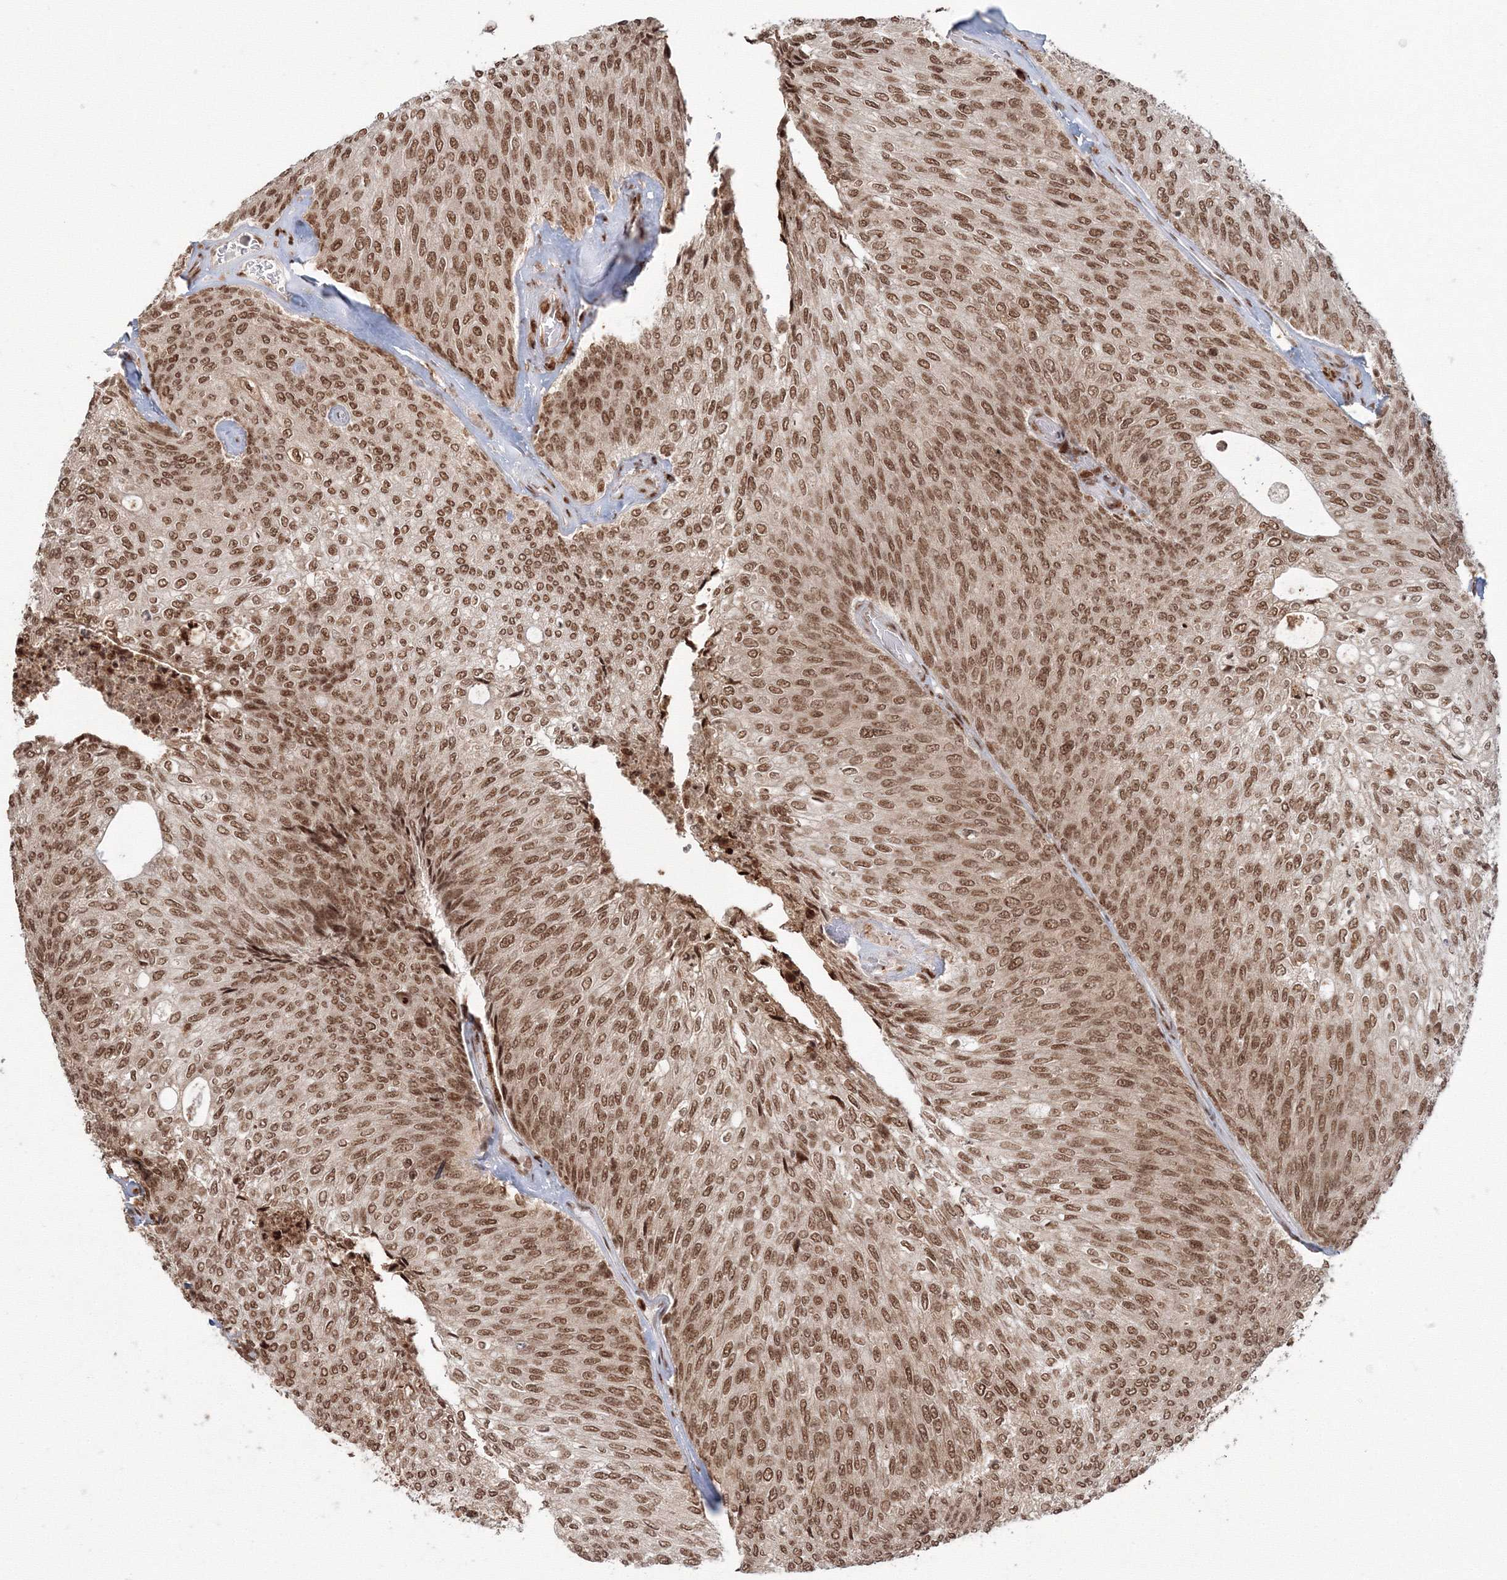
{"staining": {"intensity": "moderate", "quantity": ">75%", "location": "nuclear"}, "tissue": "urothelial cancer", "cell_type": "Tumor cells", "image_type": "cancer", "snomed": [{"axis": "morphology", "description": "Urothelial carcinoma, Low grade"}, {"axis": "topography", "description": "Urinary bladder"}], "caption": "DAB immunohistochemical staining of urothelial cancer shows moderate nuclear protein staining in about >75% of tumor cells. The staining was performed using DAB to visualize the protein expression in brown, while the nuclei were stained in blue with hematoxylin (Magnification: 20x).", "gene": "KIF20A", "patient": {"sex": "female", "age": 79}}